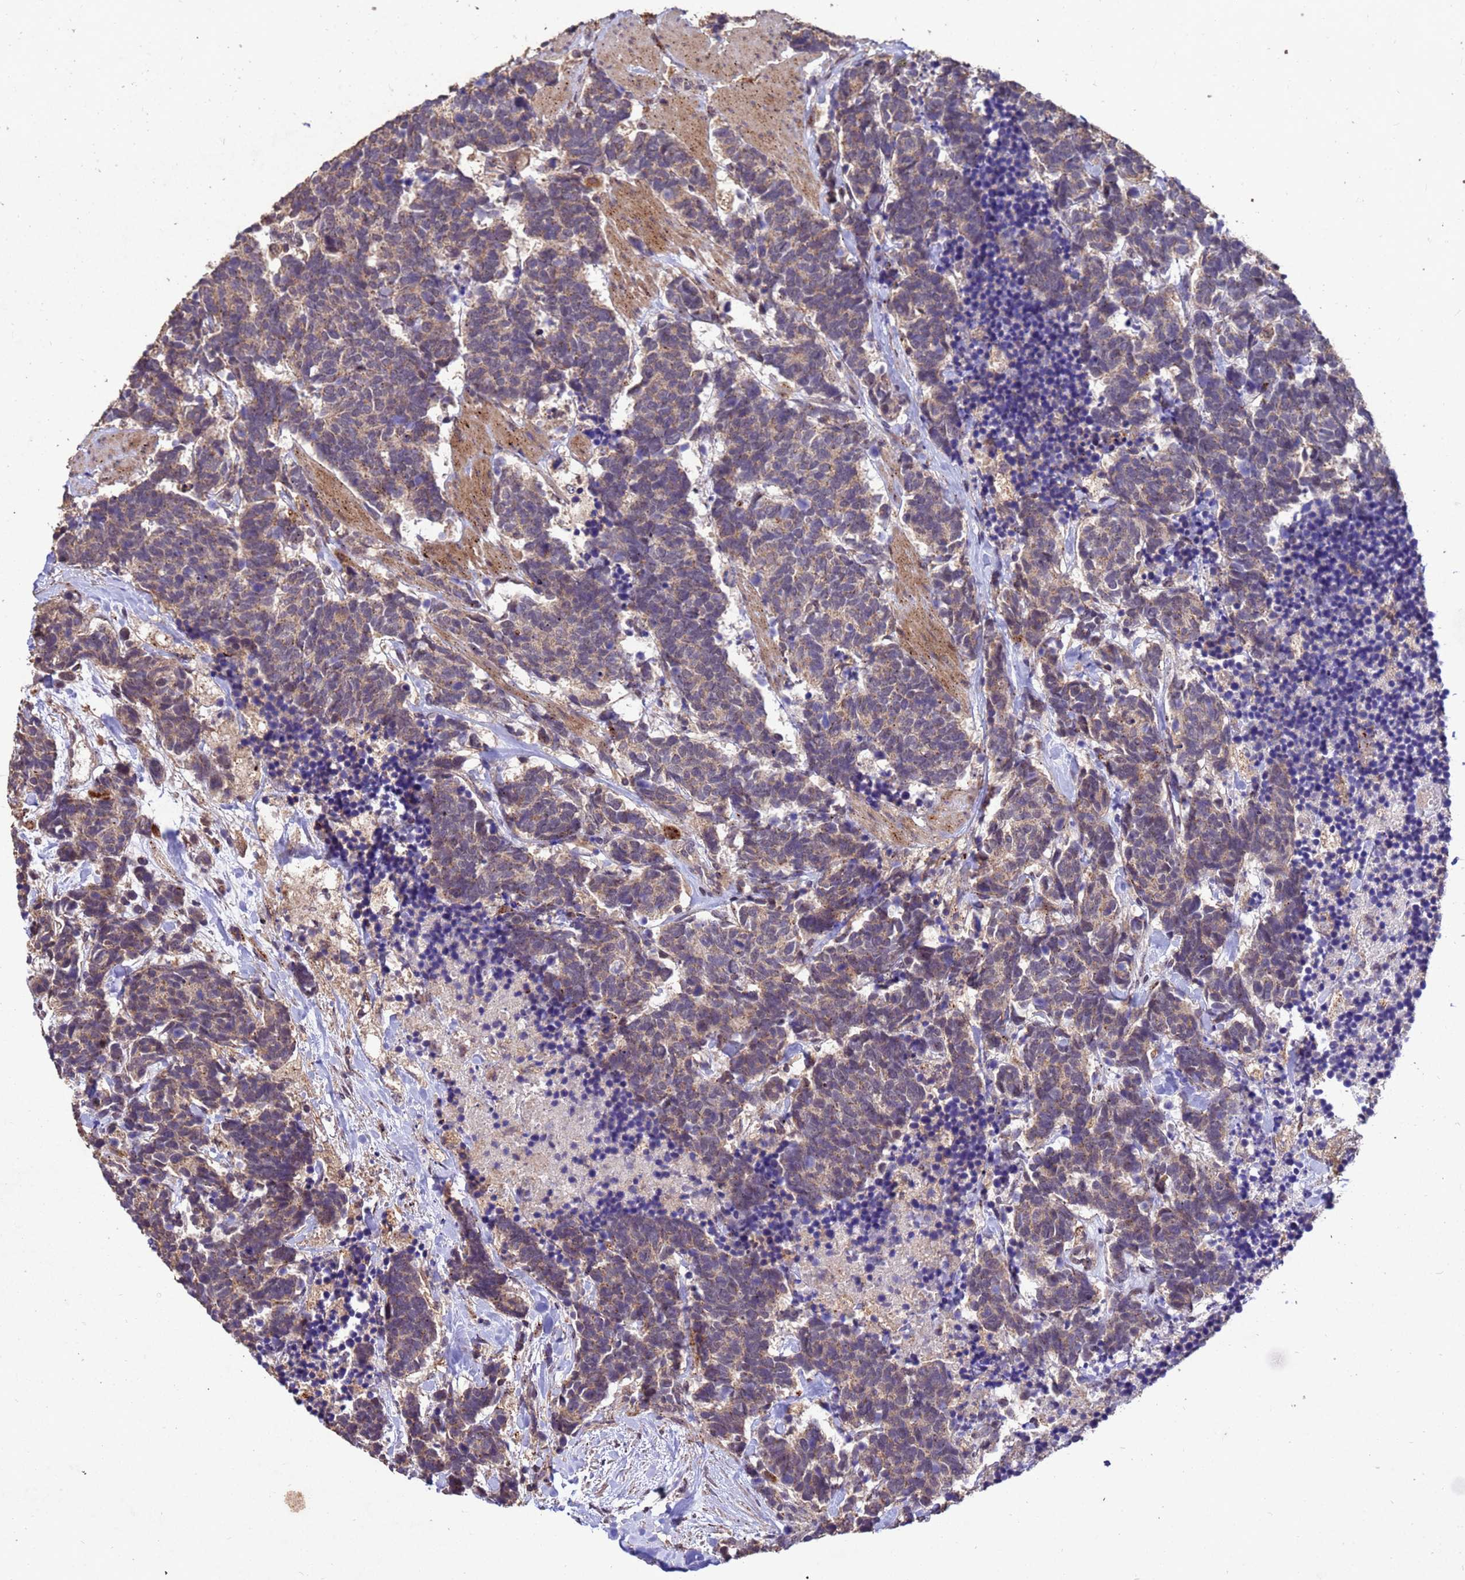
{"staining": {"intensity": "weak", "quantity": ">75%", "location": "cytoplasmic/membranous"}, "tissue": "carcinoid", "cell_type": "Tumor cells", "image_type": "cancer", "snomed": [{"axis": "morphology", "description": "Carcinoma, NOS"}, {"axis": "morphology", "description": "Carcinoid, malignant, NOS"}, {"axis": "topography", "description": "Prostate"}], "caption": "About >75% of tumor cells in carcinoma show weak cytoplasmic/membranous protein staining as visualized by brown immunohistochemical staining.", "gene": "TOR4A", "patient": {"sex": "male", "age": 57}}